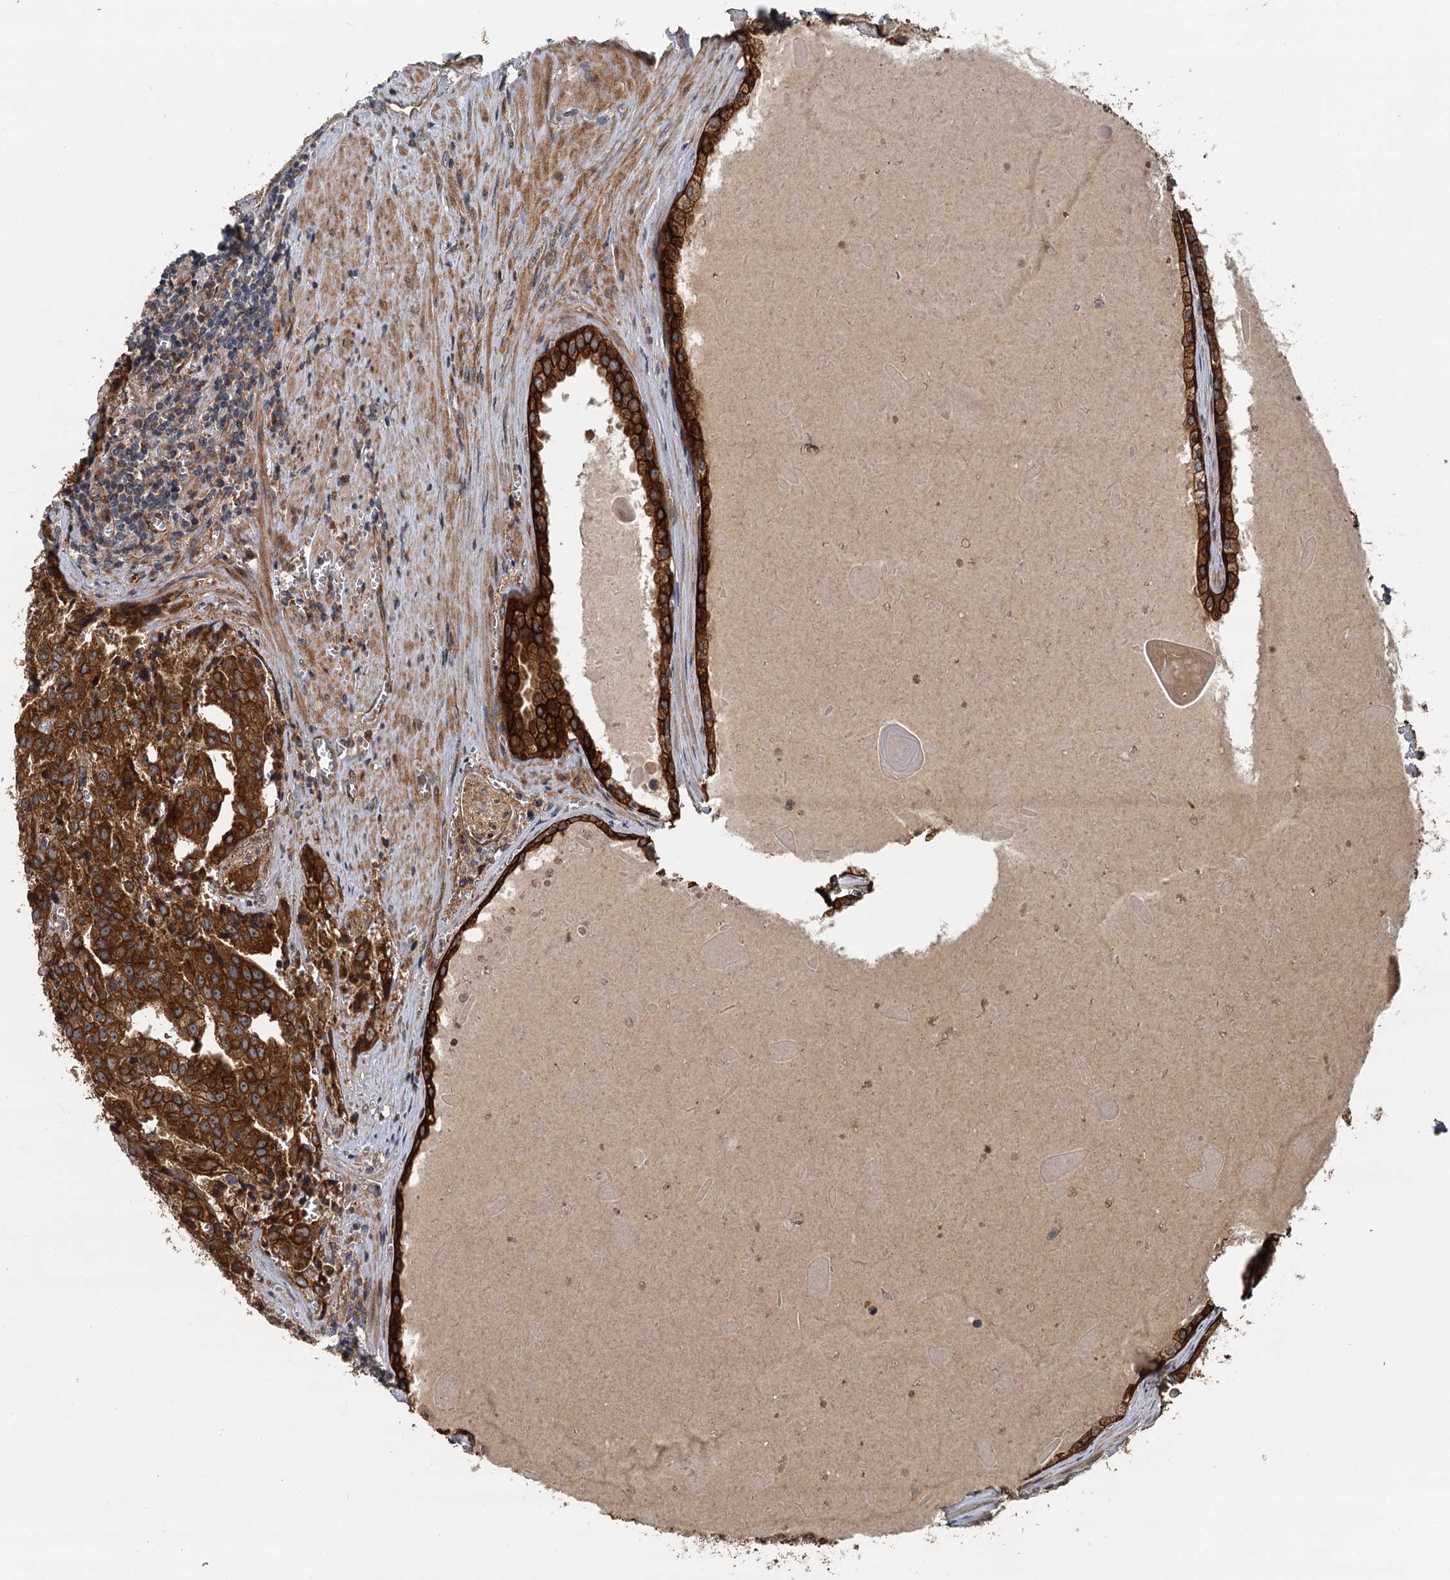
{"staining": {"intensity": "strong", "quantity": ">75%", "location": "cytoplasmic/membranous"}, "tissue": "prostate cancer", "cell_type": "Tumor cells", "image_type": "cancer", "snomed": [{"axis": "morphology", "description": "Adenocarcinoma, High grade"}, {"axis": "topography", "description": "Prostate"}], "caption": "High-magnification brightfield microscopy of prostate cancer (high-grade adenocarcinoma) stained with DAB (3,3'-diaminobenzidine) (brown) and counterstained with hematoxylin (blue). tumor cells exhibit strong cytoplasmic/membranous expression is seen in about>75% of cells. (Stains: DAB (3,3'-diaminobenzidine) in brown, nuclei in blue, Microscopy: brightfield microscopy at high magnification).", "gene": "LRRK2", "patient": {"sex": "male", "age": 68}}